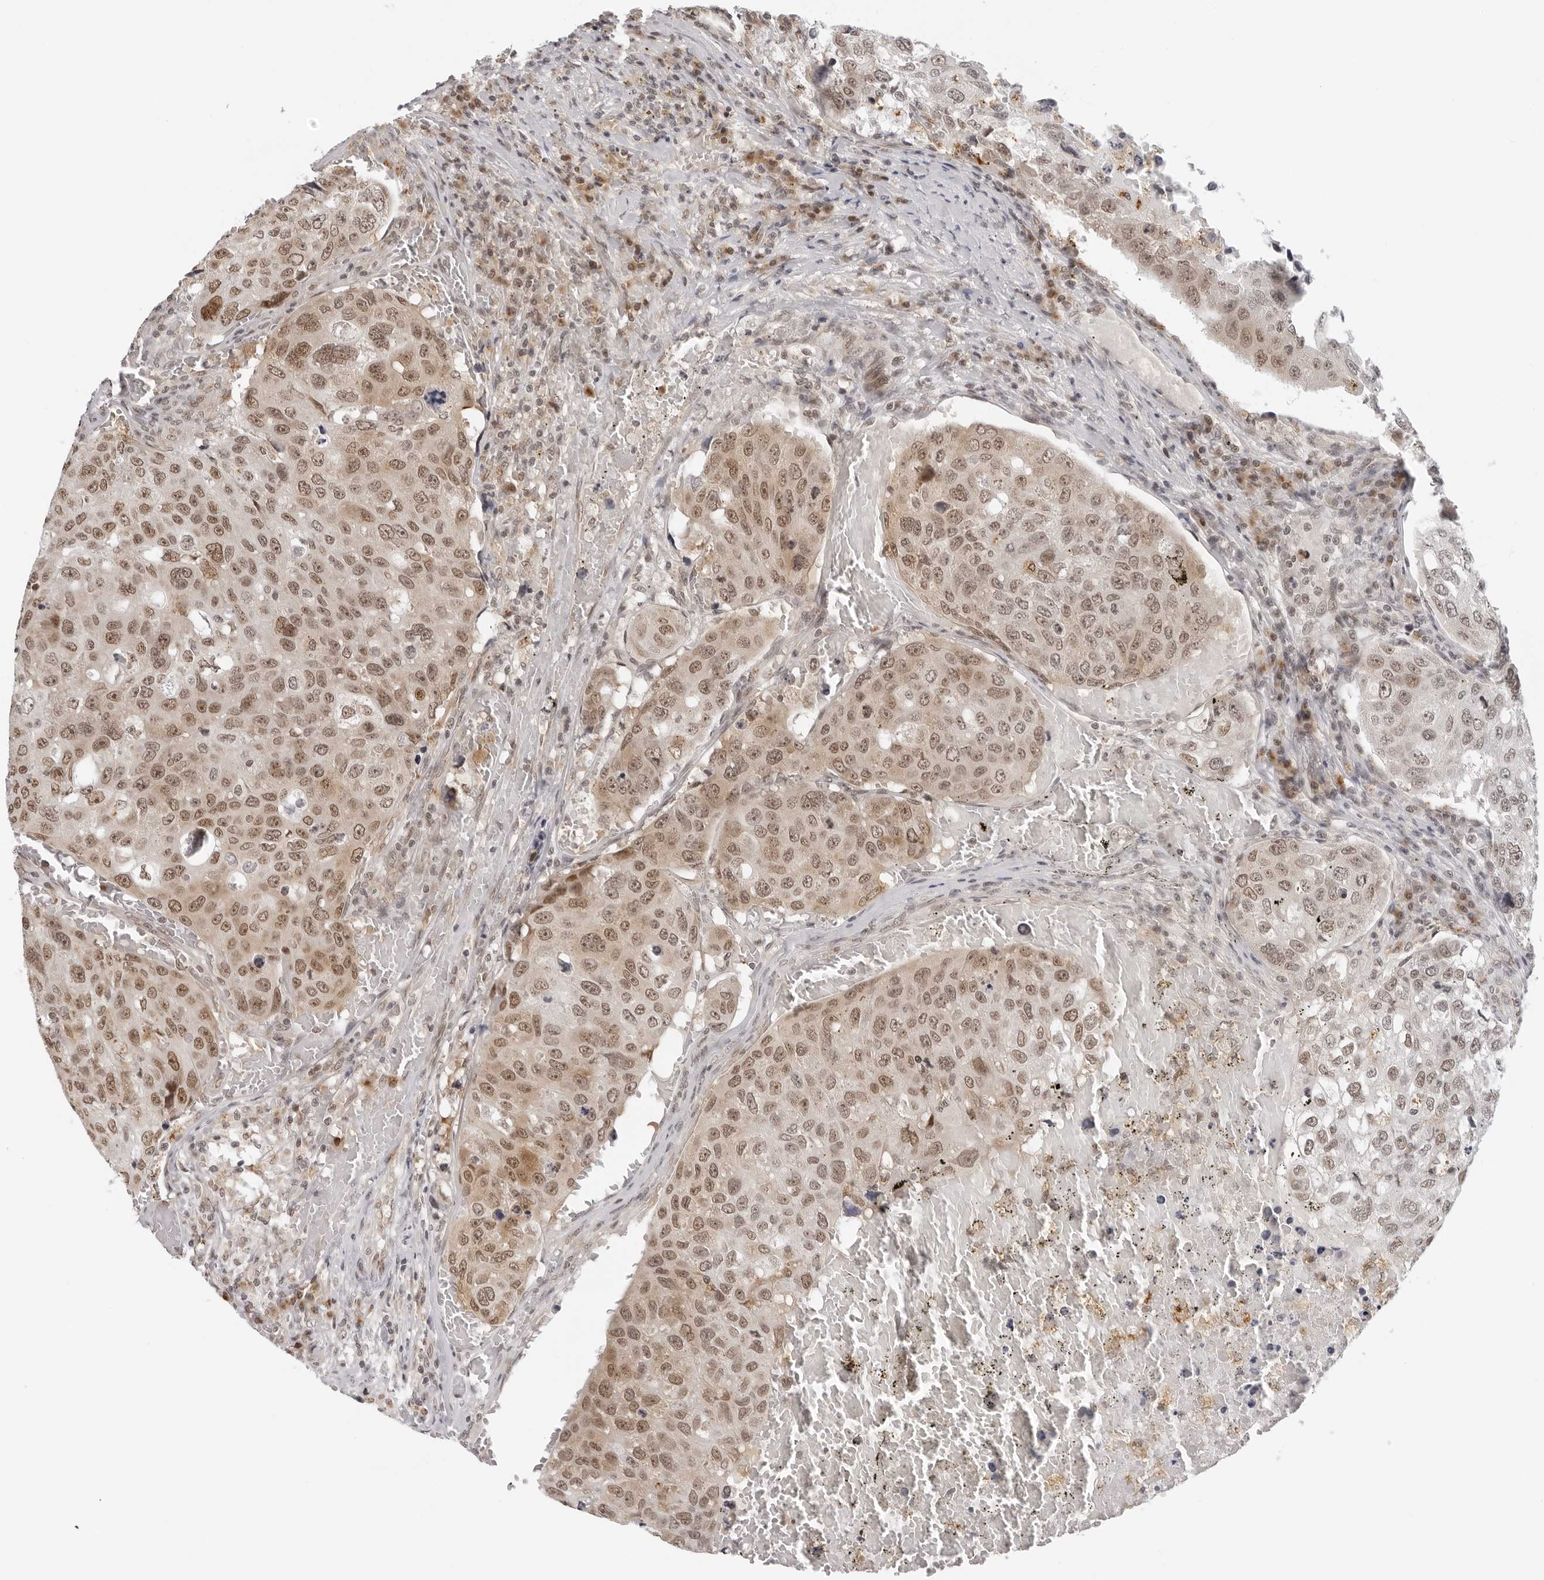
{"staining": {"intensity": "moderate", "quantity": "25%-75%", "location": "nuclear"}, "tissue": "urothelial cancer", "cell_type": "Tumor cells", "image_type": "cancer", "snomed": [{"axis": "morphology", "description": "Urothelial carcinoma, High grade"}, {"axis": "topography", "description": "Lymph node"}, {"axis": "topography", "description": "Urinary bladder"}], "caption": "Immunohistochemical staining of urothelial carcinoma (high-grade) exhibits medium levels of moderate nuclear protein positivity in approximately 25%-75% of tumor cells.", "gene": "TOX4", "patient": {"sex": "male", "age": 51}}